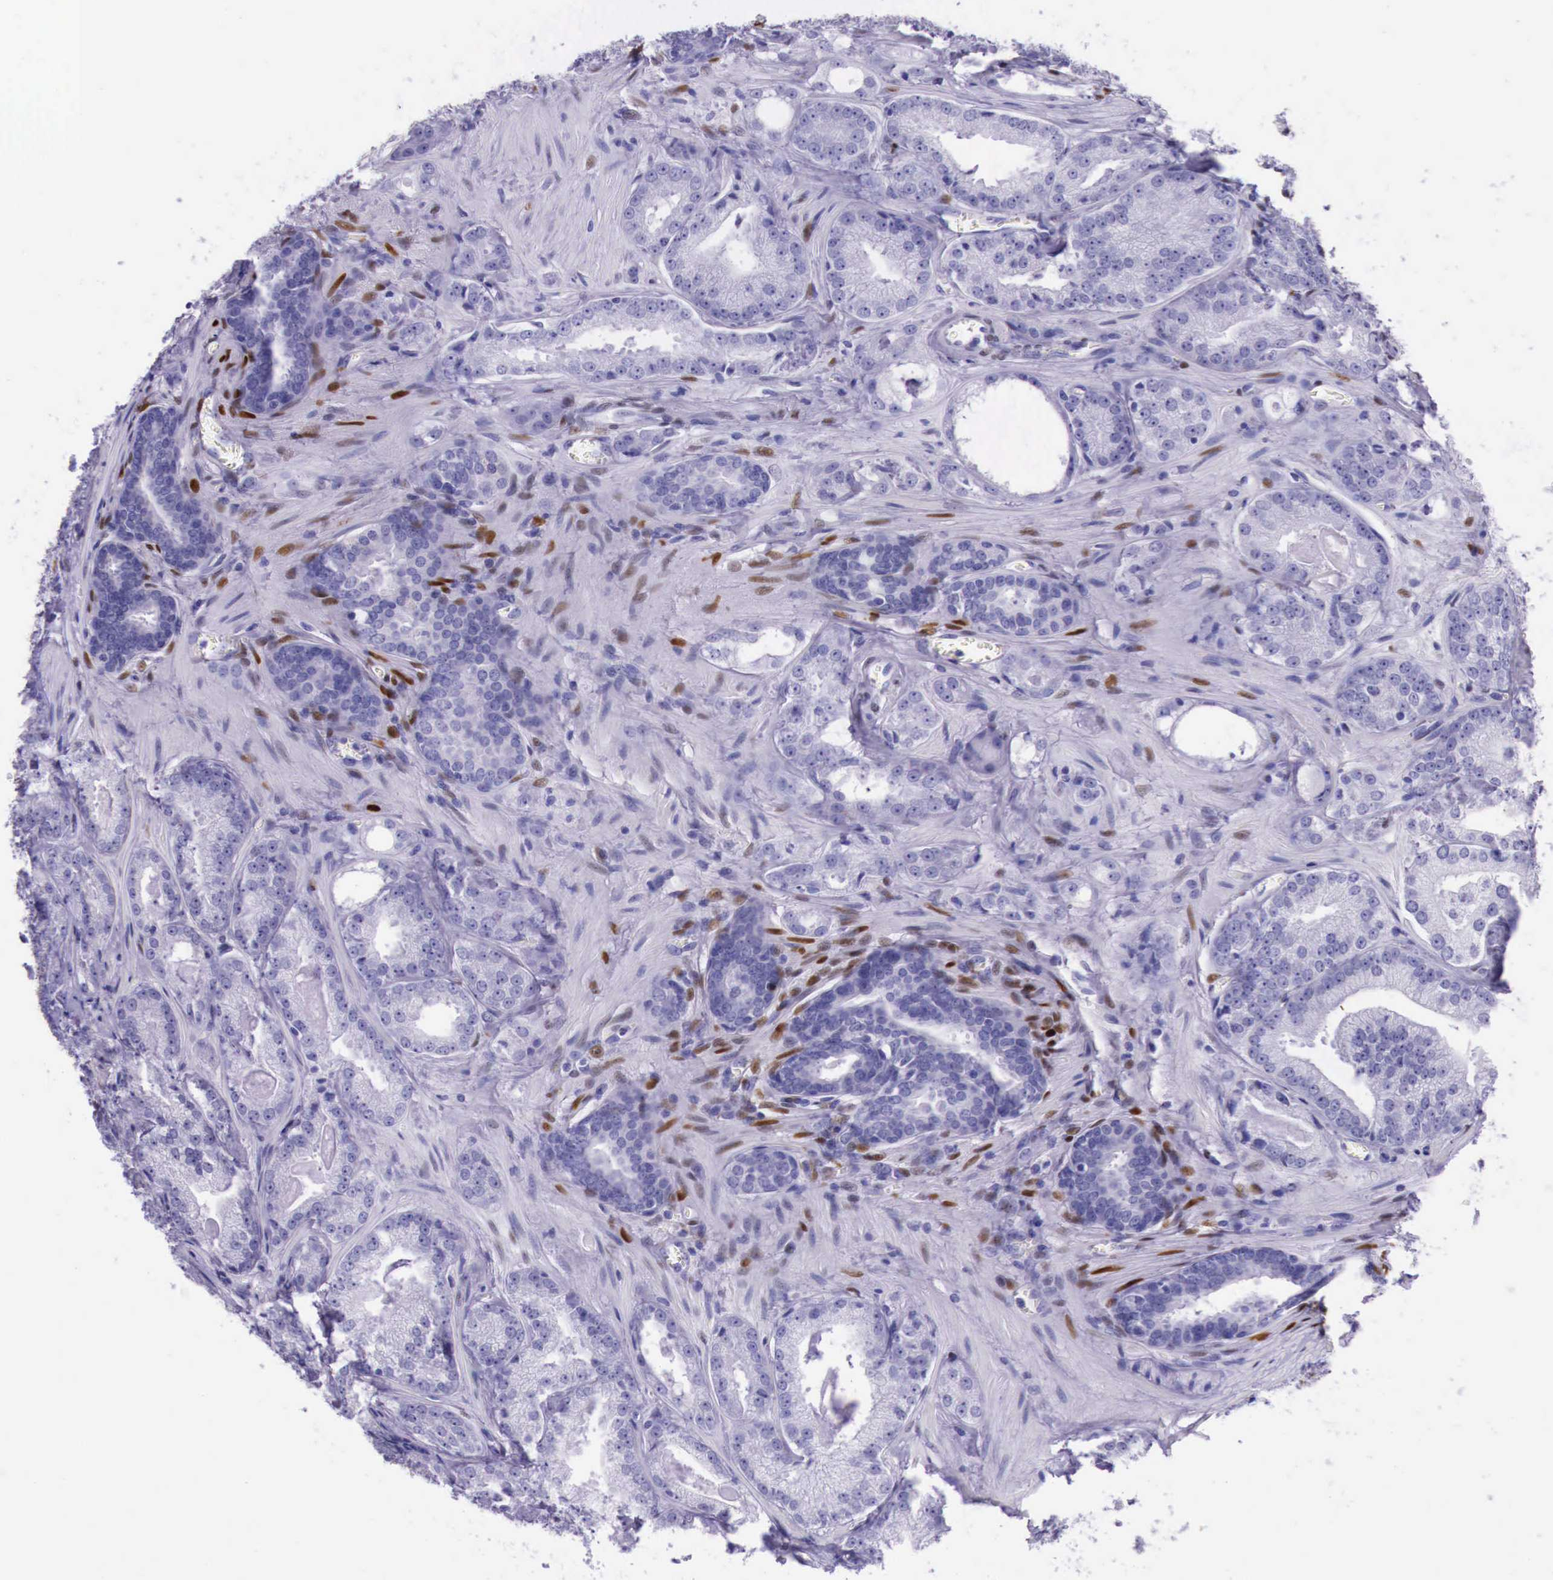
{"staining": {"intensity": "negative", "quantity": "none", "location": "none"}, "tissue": "prostate cancer", "cell_type": "Tumor cells", "image_type": "cancer", "snomed": [{"axis": "morphology", "description": "Adenocarcinoma, Medium grade"}, {"axis": "topography", "description": "Prostate"}], "caption": "Image shows no significant protein positivity in tumor cells of prostate cancer.", "gene": "ESR1", "patient": {"sex": "male", "age": 68}}